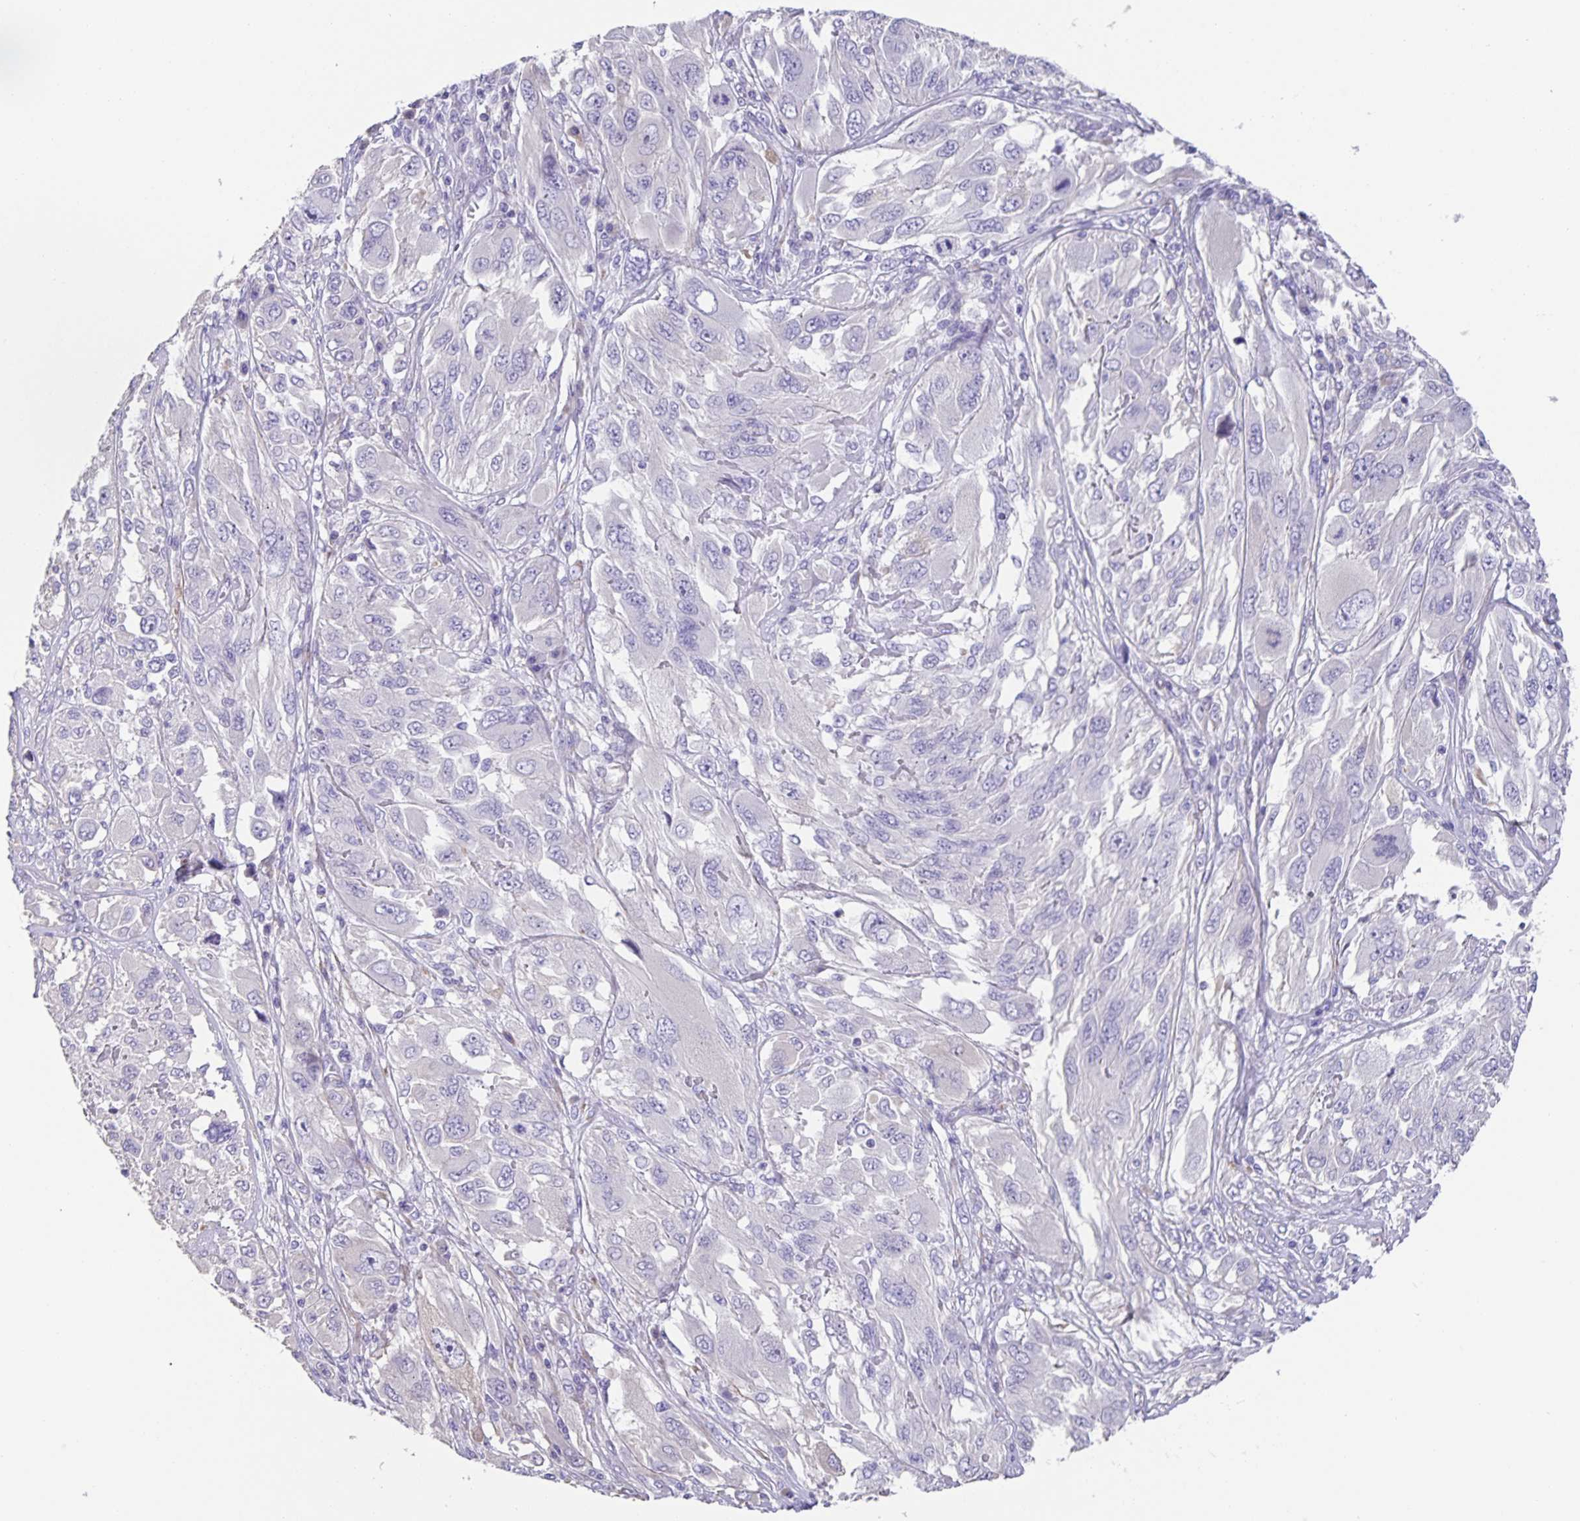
{"staining": {"intensity": "negative", "quantity": "none", "location": "none"}, "tissue": "melanoma", "cell_type": "Tumor cells", "image_type": "cancer", "snomed": [{"axis": "morphology", "description": "Malignant melanoma, NOS"}, {"axis": "topography", "description": "Skin"}], "caption": "A micrograph of malignant melanoma stained for a protein reveals no brown staining in tumor cells.", "gene": "PRR36", "patient": {"sex": "female", "age": 91}}